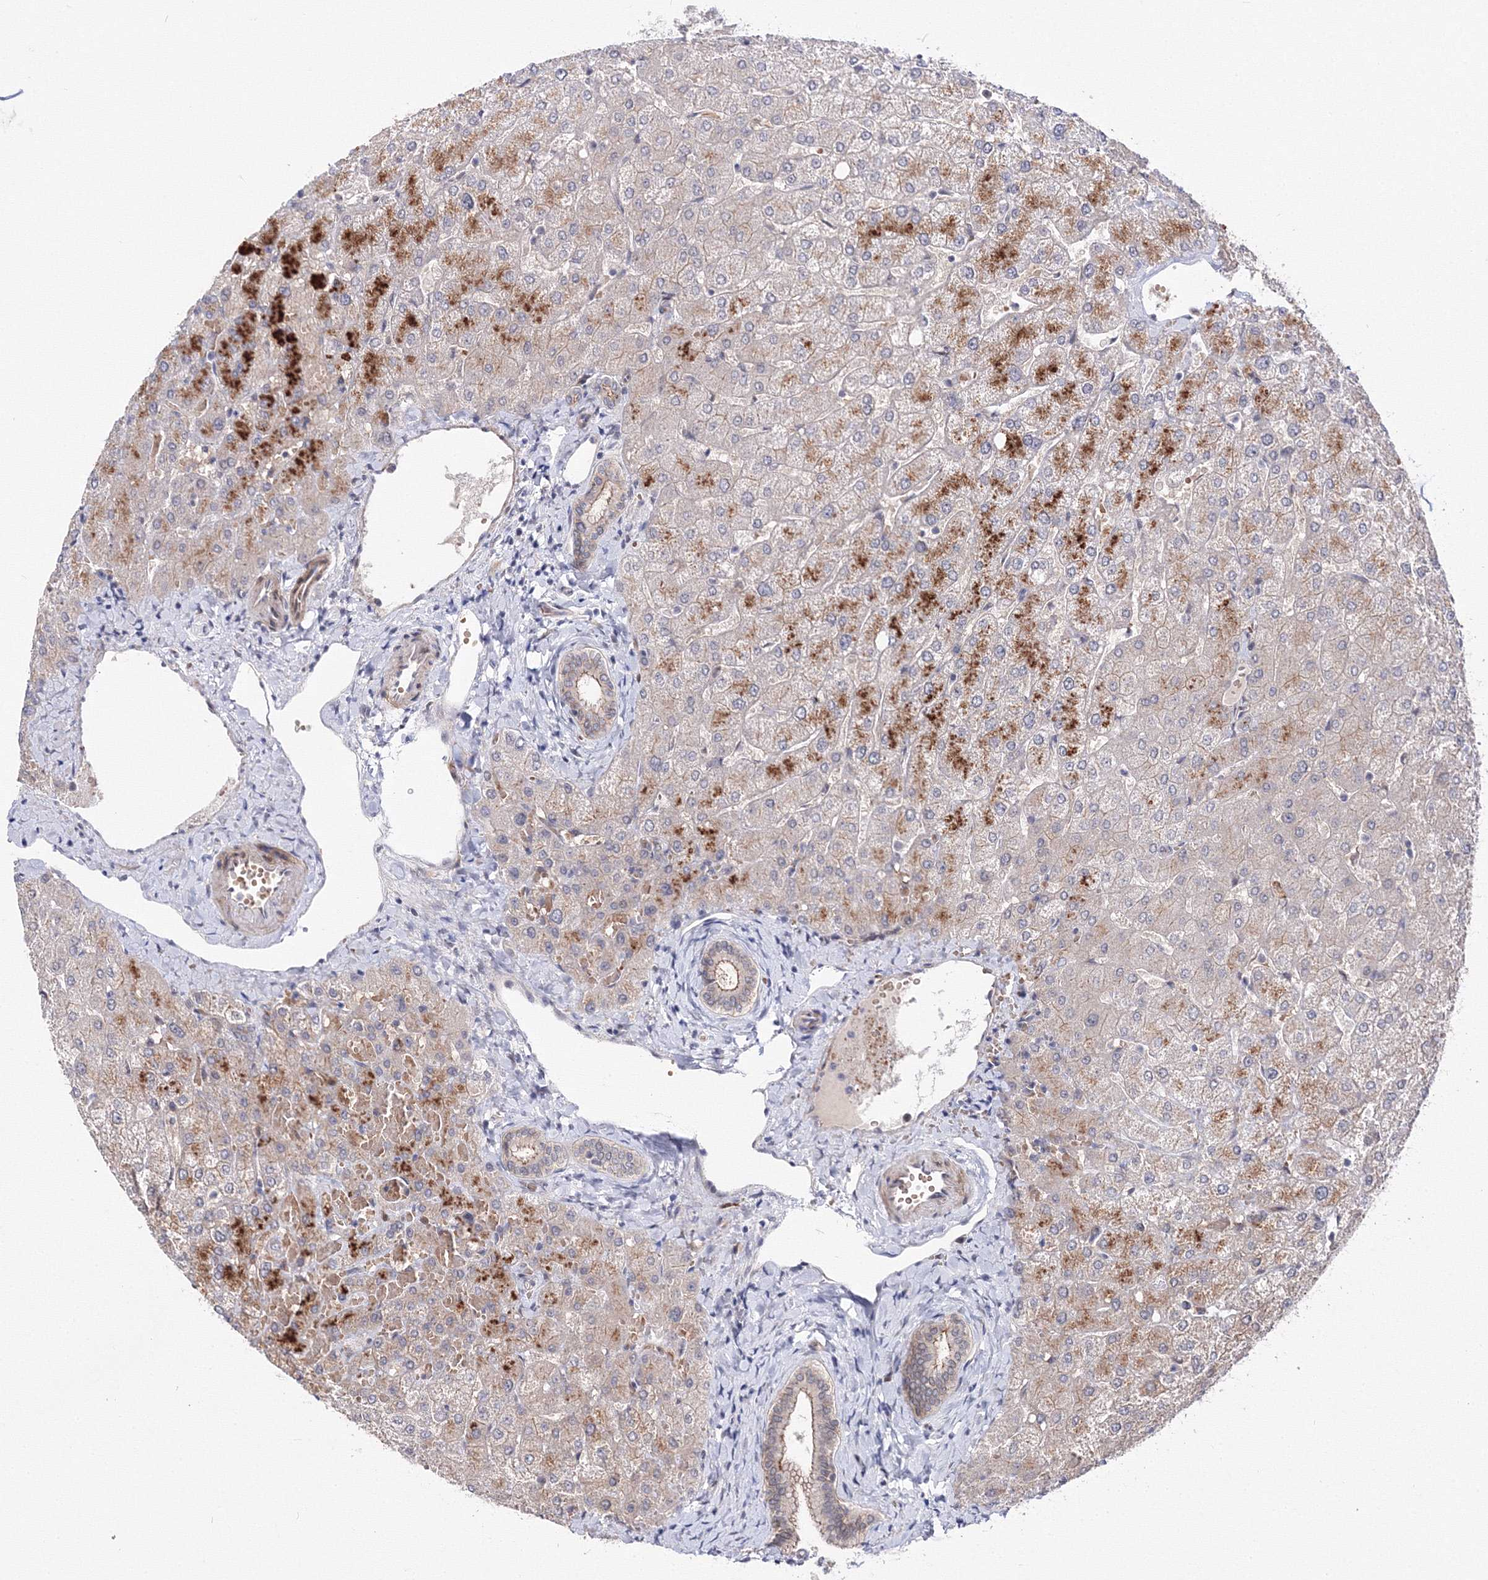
{"staining": {"intensity": "weak", "quantity": "25%-75%", "location": "cytoplasmic/membranous"}, "tissue": "liver", "cell_type": "Cholangiocytes", "image_type": "normal", "snomed": [{"axis": "morphology", "description": "Normal tissue, NOS"}, {"axis": "topography", "description": "Liver"}], "caption": "Protein analysis of unremarkable liver displays weak cytoplasmic/membranous expression in approximately 25%-75% of cholangiocytes. (DAB (3,3'-diaminobenzidine) IHC with brightfield microscopy, high magnification).", "gene": "C11orf52", "patient": {"sex": "female", "age": 54}}